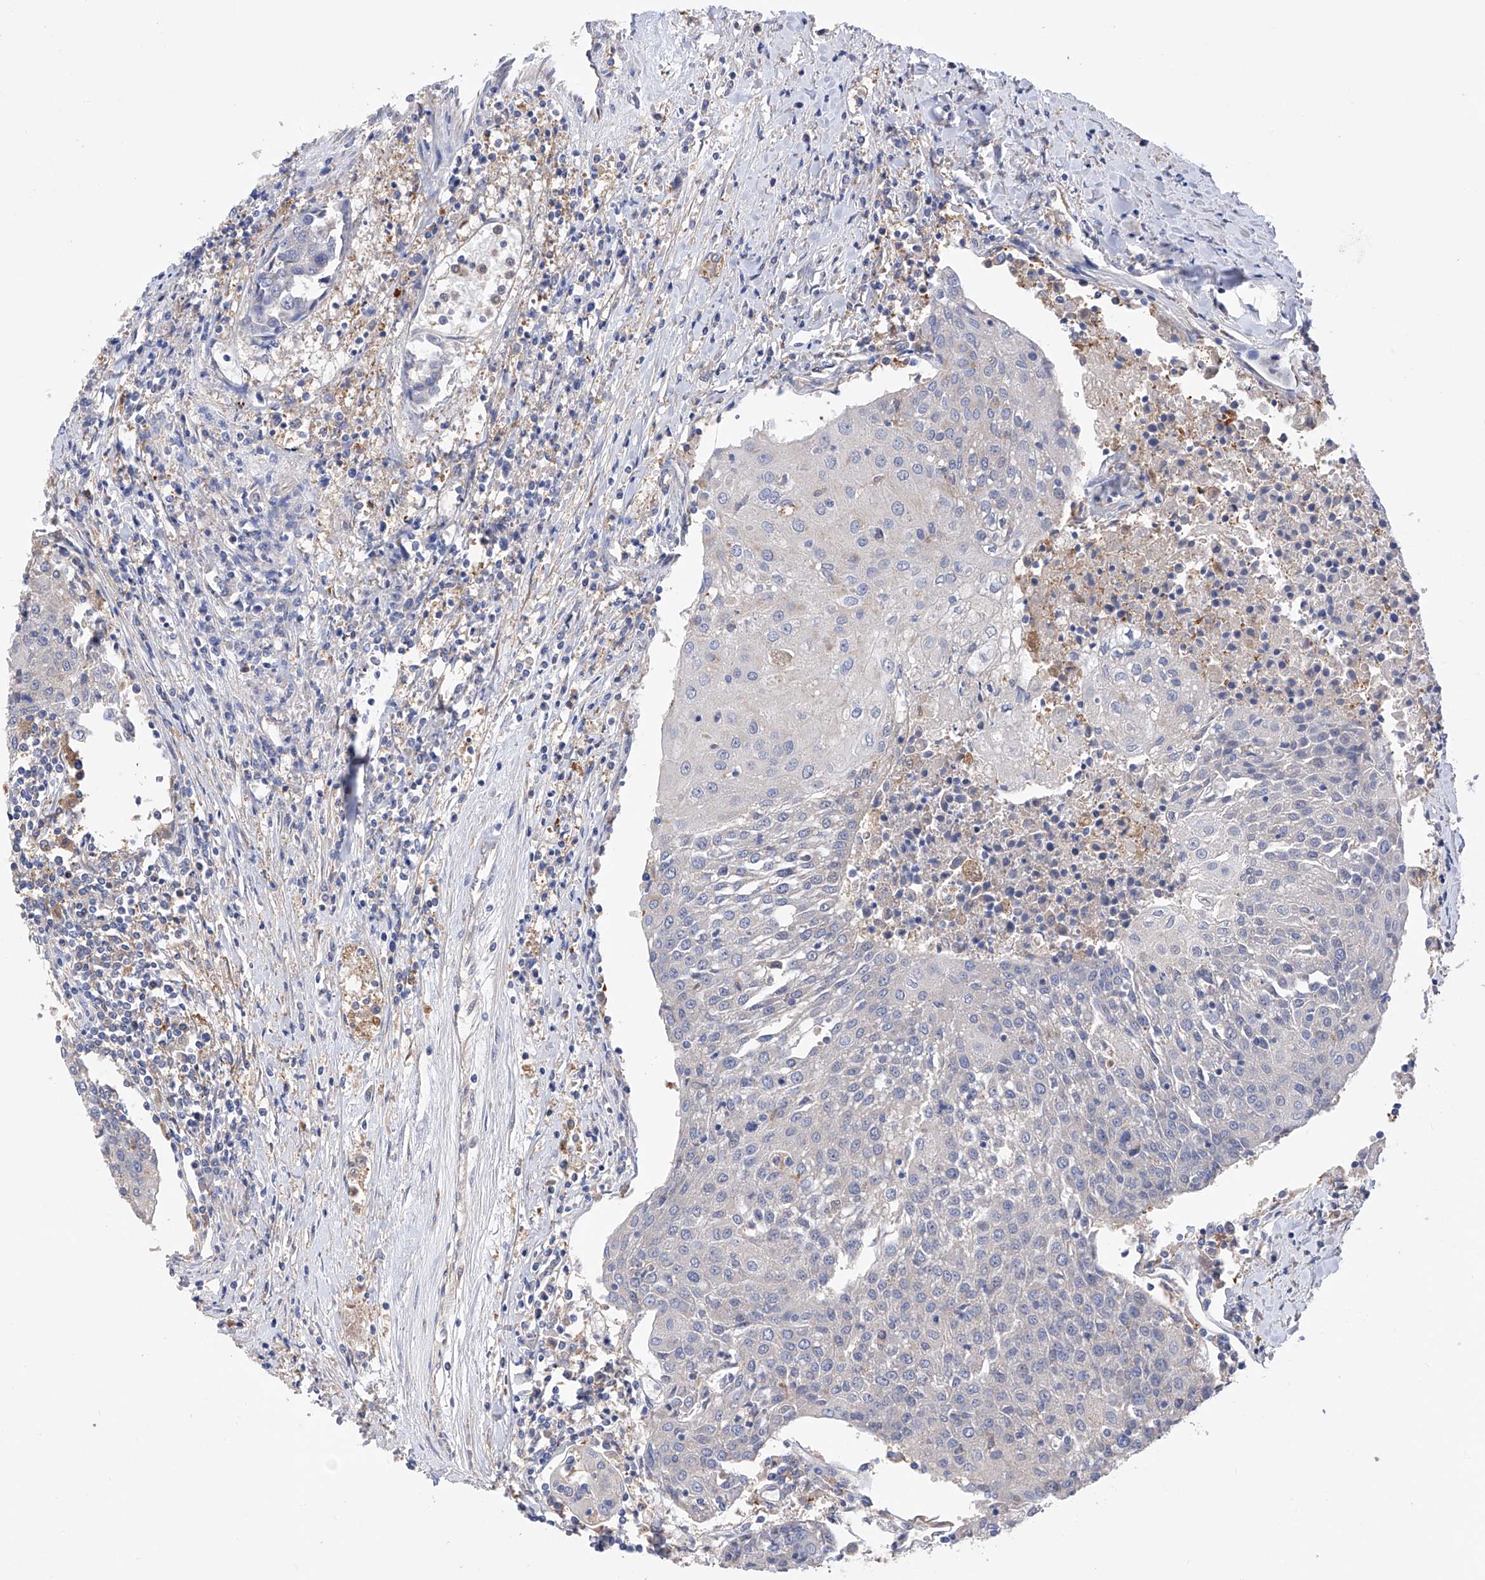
{"staining": {"intensity": "negative", "quantity": "none", "location": "none"}, "tissue": "urothelial cancer", "cell_type": "Tumor cells", "image_type": "cancer", "snomed": [{"axis": "morphology", "description": "Urothelial carcinoma, High grade"}, {"axis": "topography", "description": "Urinary bladder"}], "caption": "Photomicrograph shows no protein positivity in tumor cells of urothelial cancer tissue.", "gene": "SPATA20", "patient": {"sex": "female", "age": 85}}